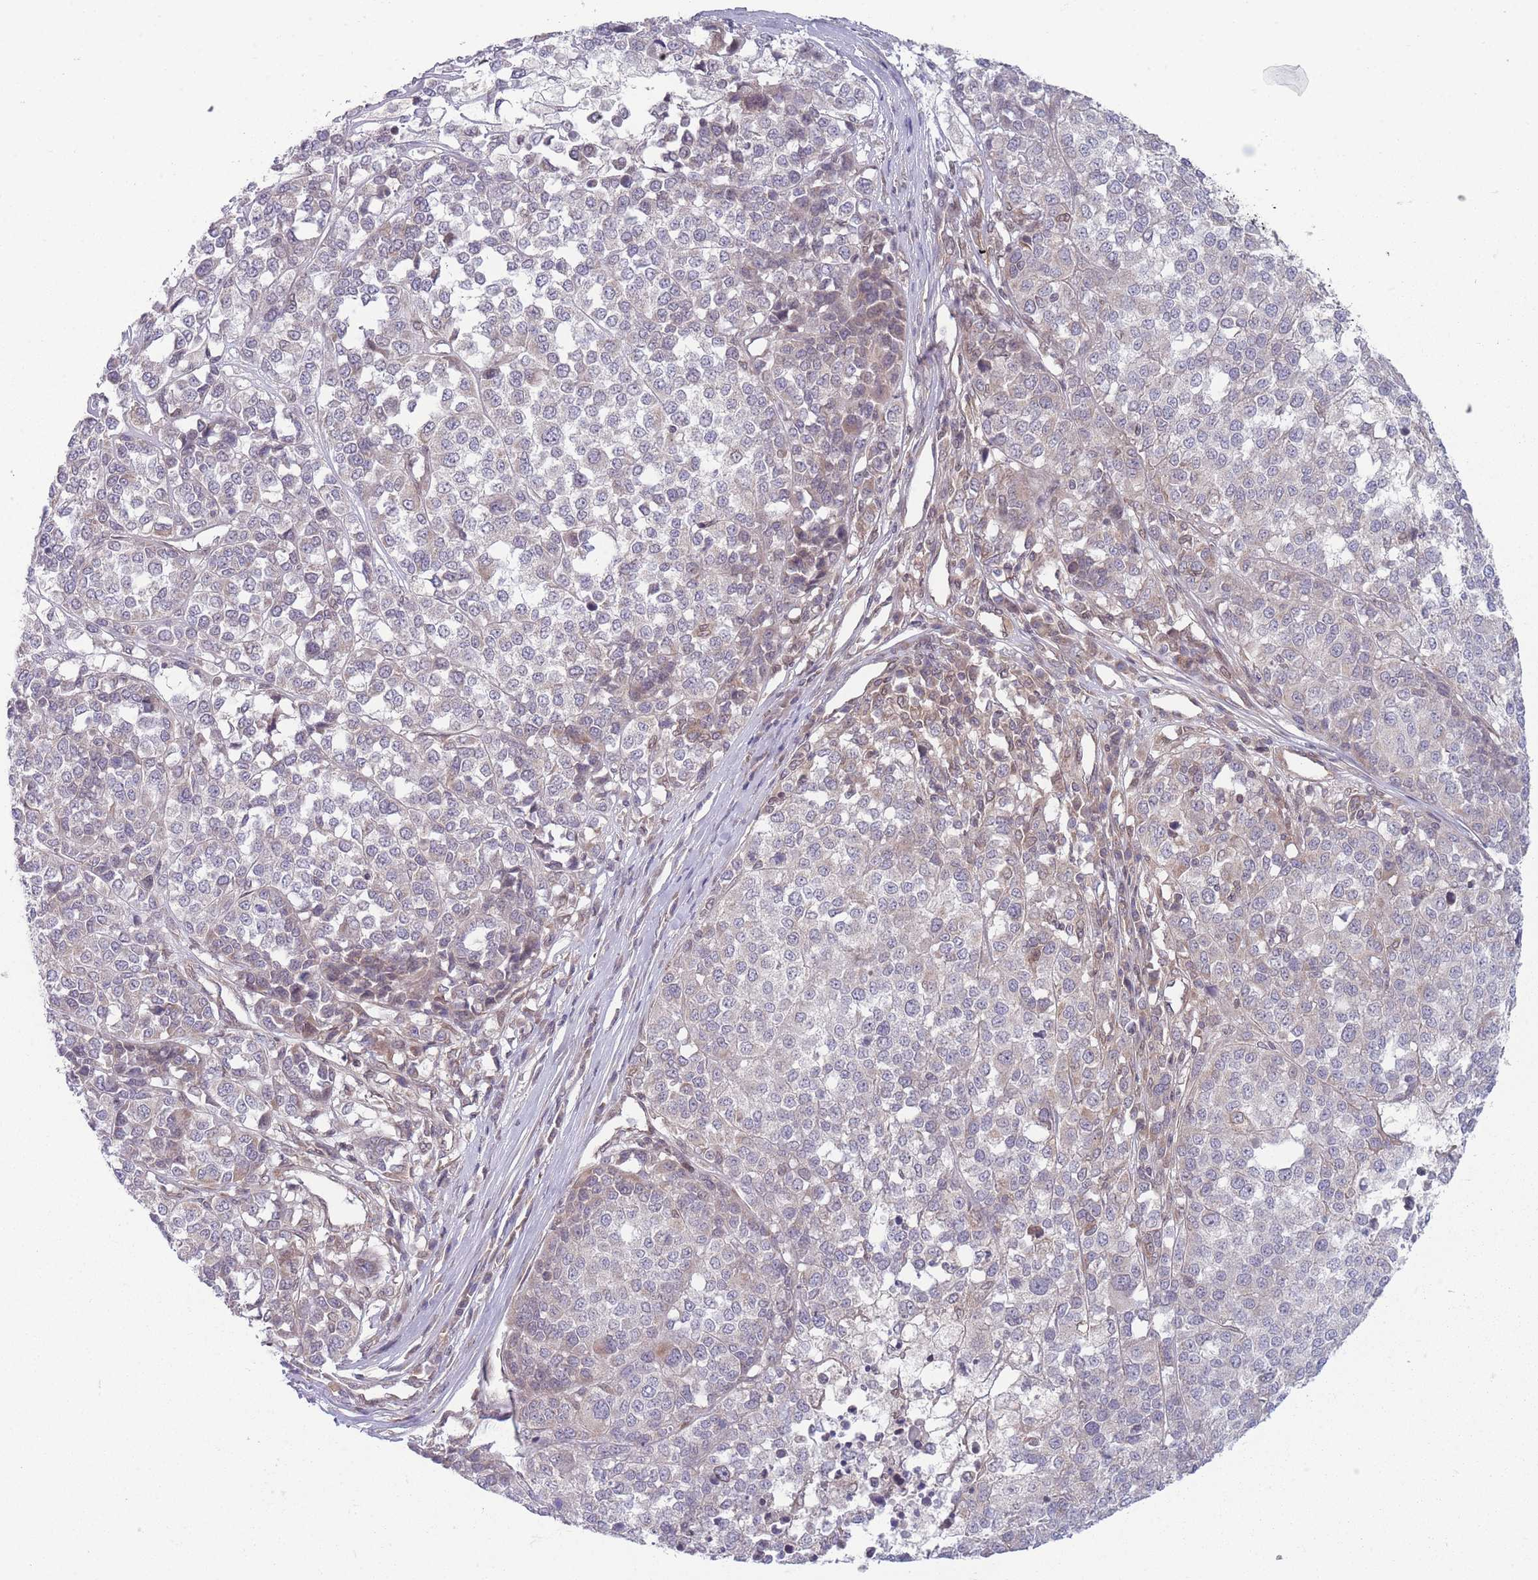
{"staining": {"intensity": "weak", "quantity": "<25%", "location": "cytoplasmic/membranous"}, "tissue": "melanoma", "cell_type": "Tumor cells", "image_type": "cancer", "snomed": [{"axis": "morphology", "description": "Malignant melanoma, Metastatic site"}, {"axis": "topography", "description": "Lymph node"}], "caption": "Tumor cells are negative for protein expression in human malignant melanoma (metastatic site). Brightfield microscopy of immunohistochemistry stained with DAB (3,3'-diaminobenzidine) (brown) and hematoxylin (blue), captured at high magnification.", "gene": "VRK2", "patient": {"sex": "male", "age": 44}}